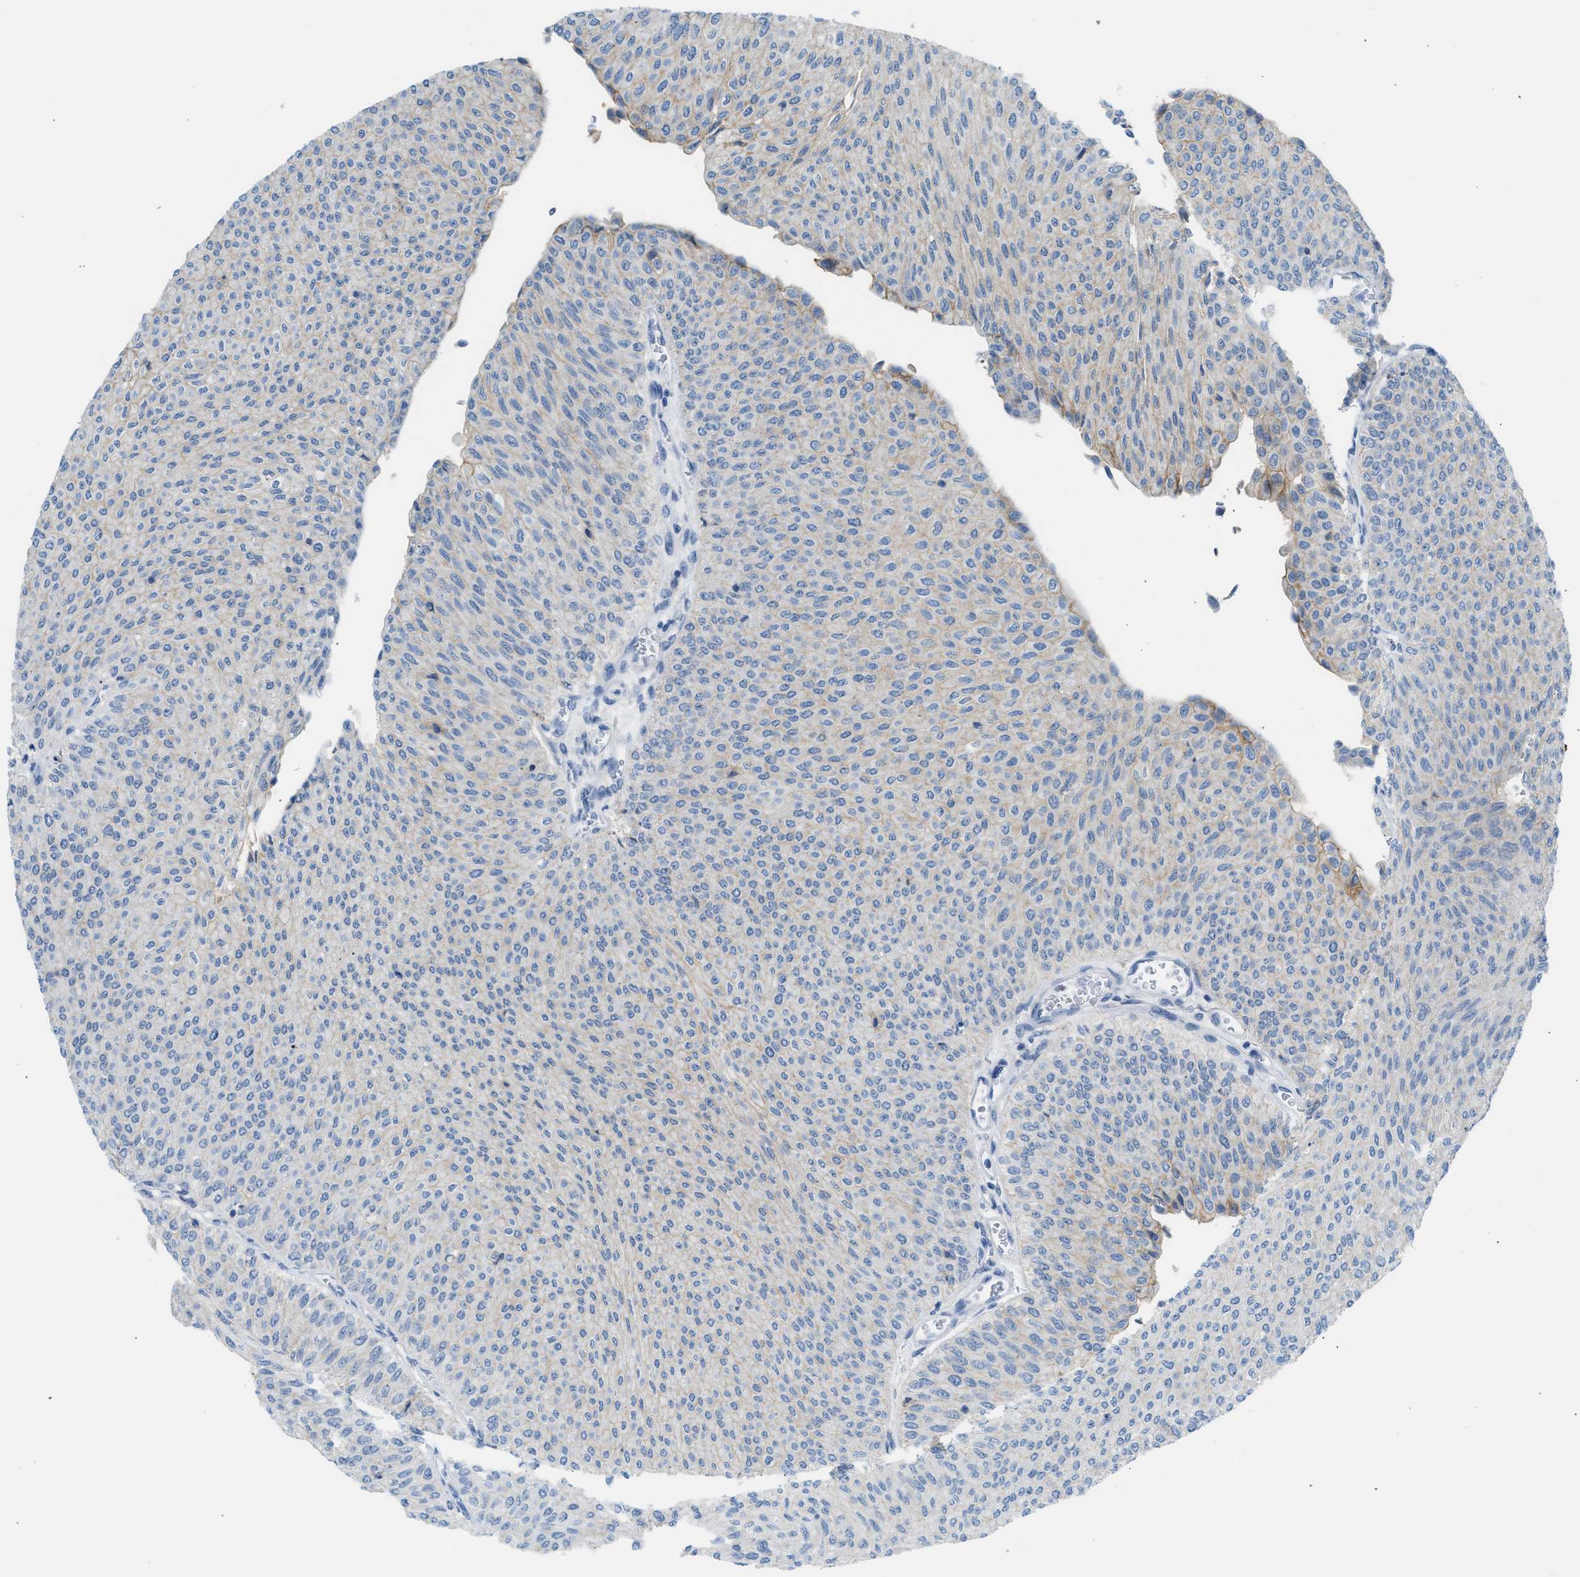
{"staining": {"intensity": "weak", "quantity": "<25%", "location": "cytoplasmic/membranous"}, "tissue": "urothelial cancer", "cell_type": "Tumor cells", "image_type": "cancer", "snomed": [{"axis": "morphology", "description": "Urothelial carcinoma, Low grade"}, {"axis": "topography", "description": "Urinary bladder"}], "caption": "IHC image of neoplastic tissue: human low-grade urothelial carcinoma stained with DAB displays no significant protein staining in tumor cells.", "gene": "ERBB2", "patient": {"sex": "male", "age": 78}}